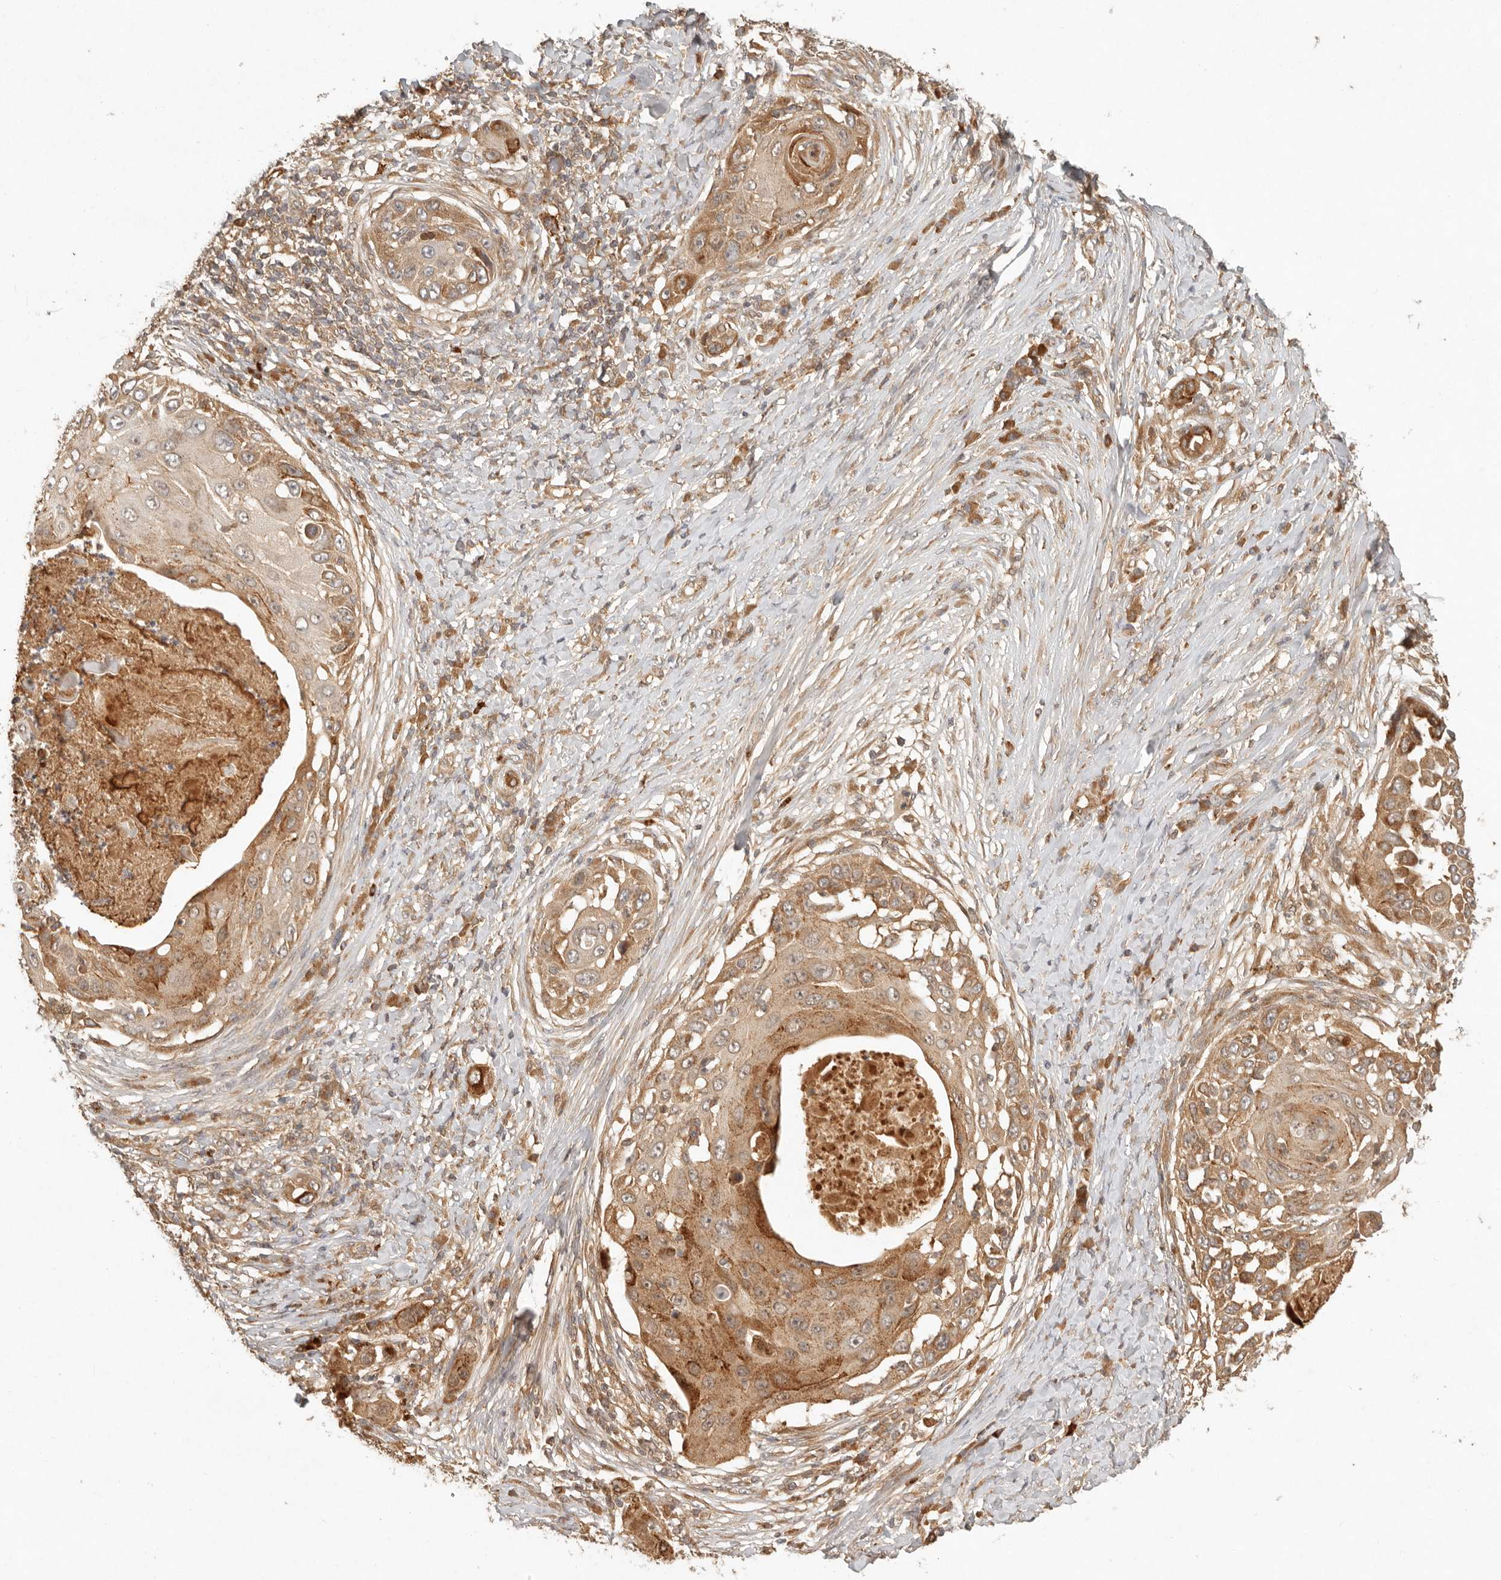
{"staining": {"intensity": "moderate", "quantity": "25%-75%", "location": "cytoplasmic/membranous"}, "tissue": "skin cancer", "cell_type": "Tumor cells", "image_type": "cancer", "snomed": [{"axis": "morphology", "description": "Squamous cell carcinoma, NOS"}, {"axis": "topography", "description": "Skin"}], "caption": "The micrograph demonstrates staining of squamous cell carcinoma (skin), revealing moderate cytoplasmic/membranous protein positivity (brown color) within tumor cells.", "gene": "ANKRD61", "patient": {"sex": "female", "age": 44}}